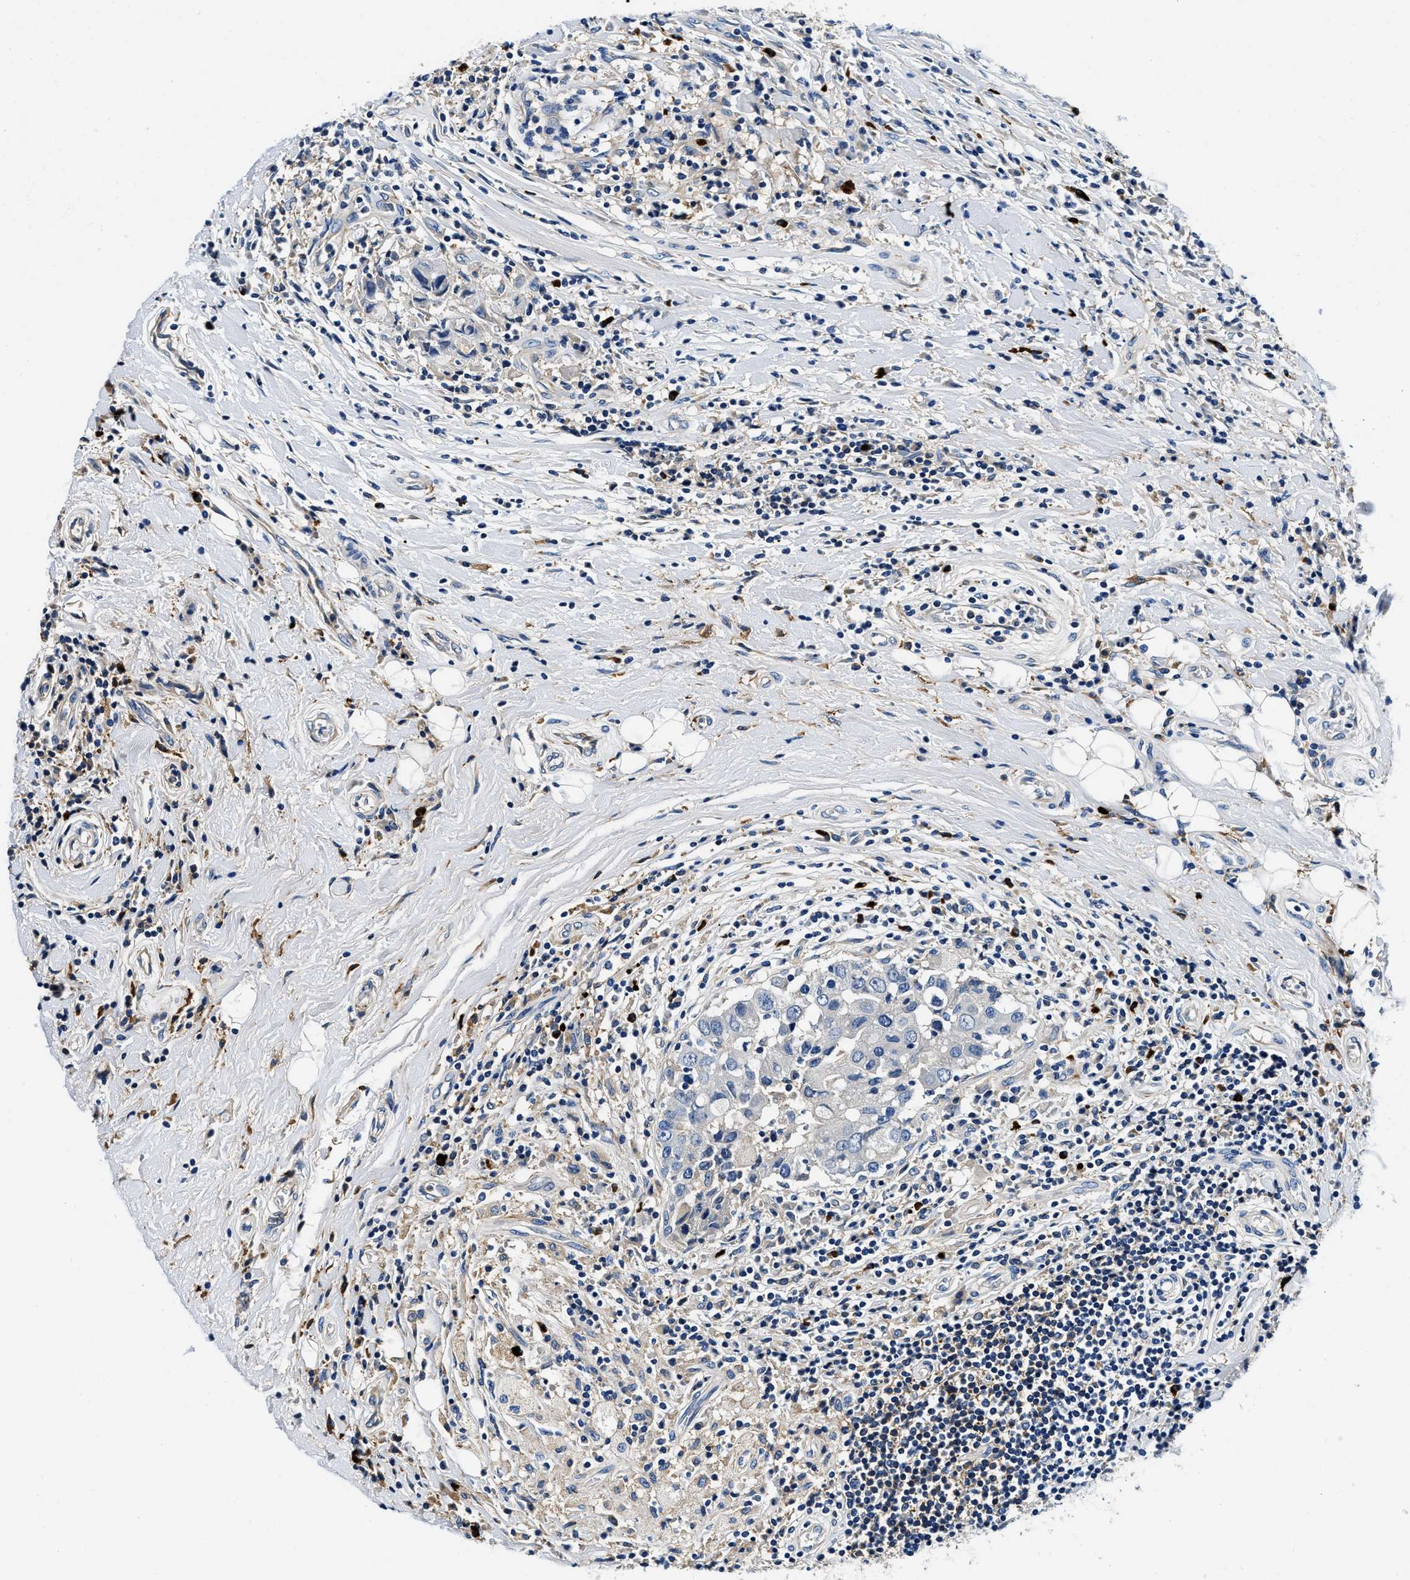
{"staining": {"intensity": "negative", "quantity": "none", "location": "none"}, "tissue": "breast cancer", "cell_type": "Tumor cells", "image_type": "cancer", "snomed": [{"axis": "morphology", "description": "Duct carcinoma"}, {"axis": "topography", "description": "Breast"}], "caption": "Human intraductal carcinoma (breast) stained for a protein using immunohistochemistry demonstrates no staining in tumor cells.", "gene": "ZFAND3", "patient": {"sex": "female", "age": 27}}